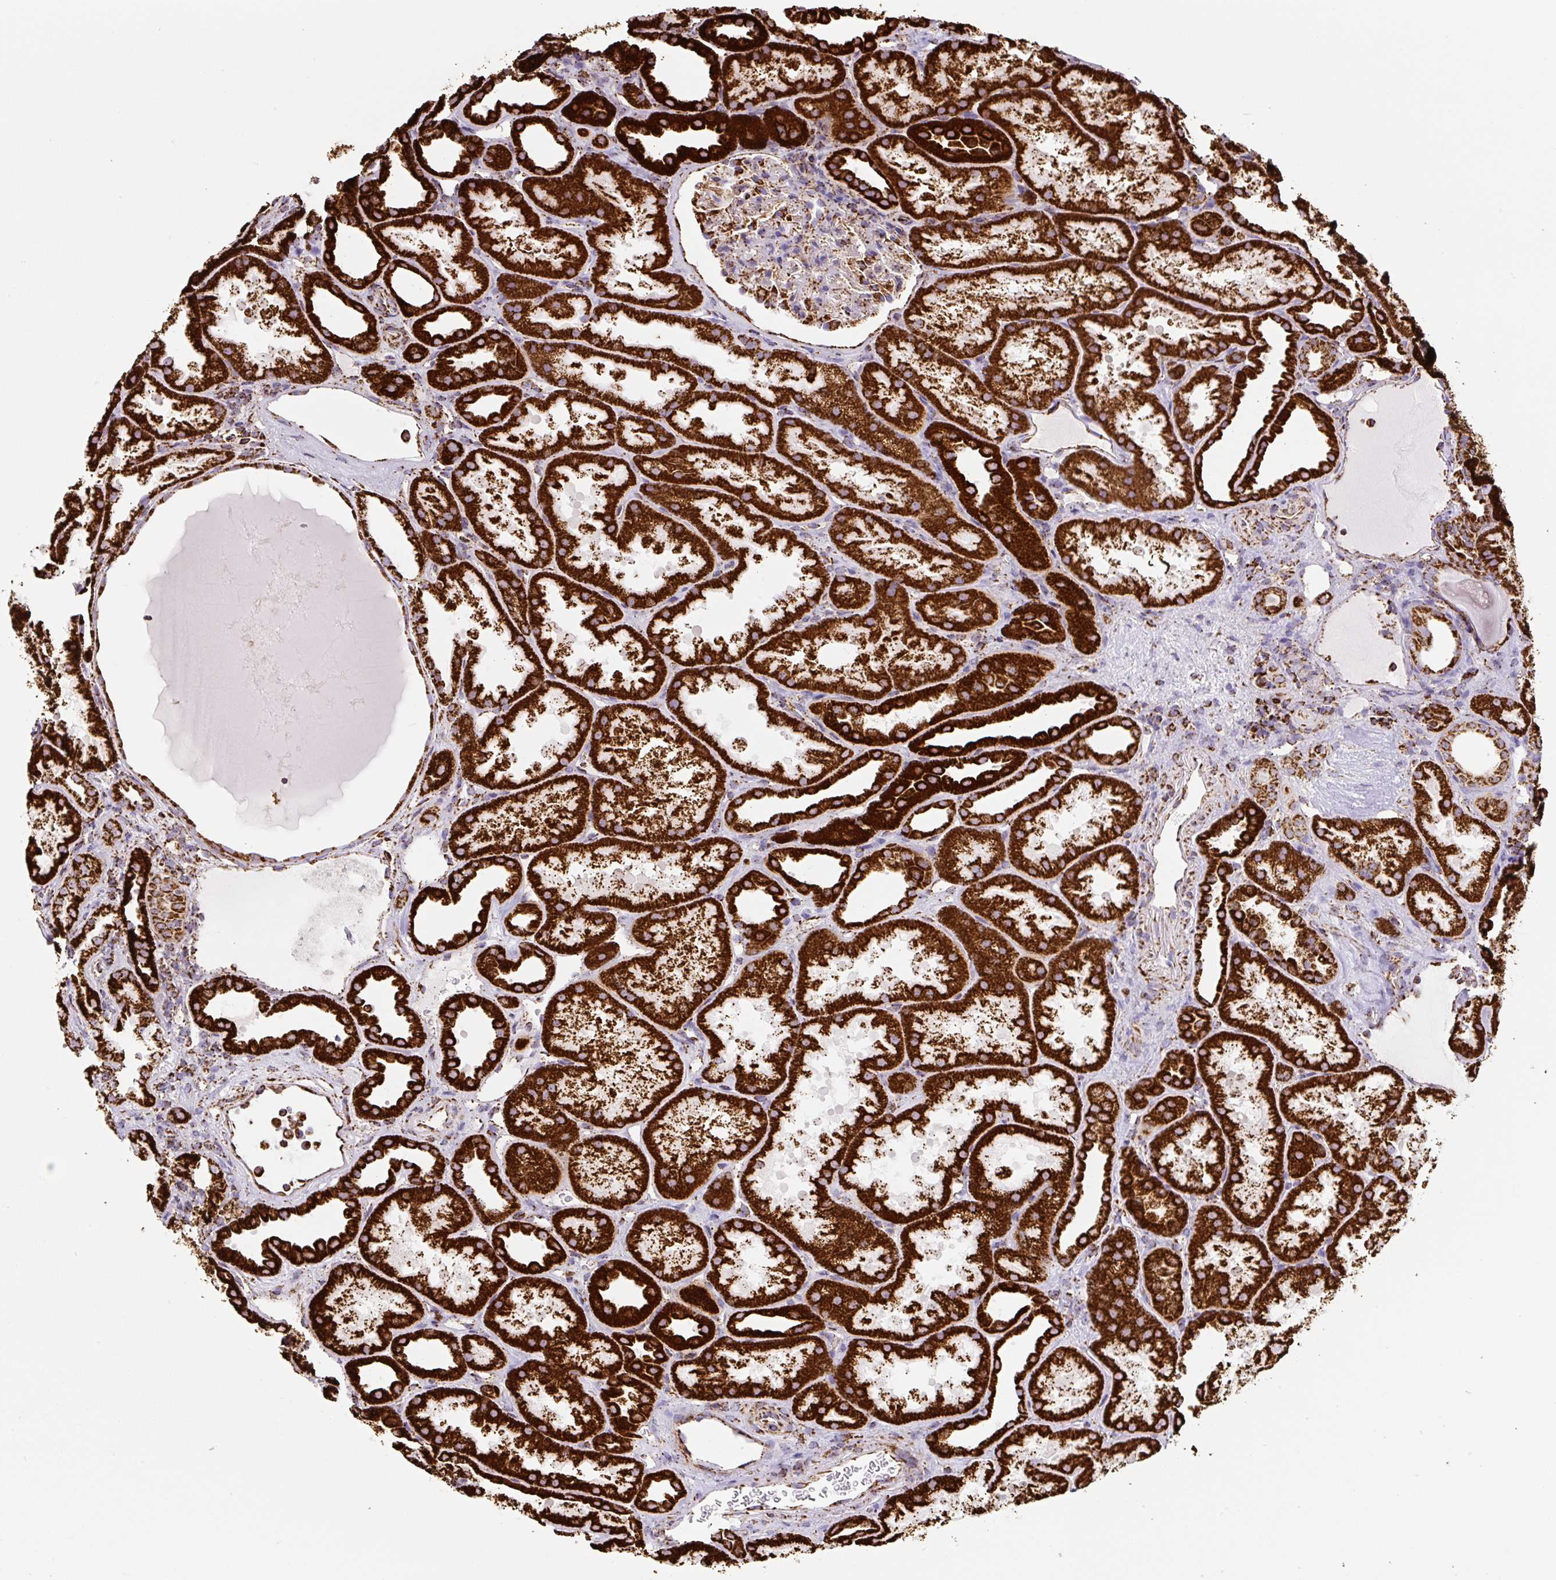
{"staining": {"intensity": "moderate", "quantity": ">75%", "location": "cytoplasmic/membranous"}, "tissue": "kidney", "cell_type": "Cells in glomeruli", "image_type": "normal", "snomed": [{"axis": "morphology", "description": "Normal tissue, NOS"}, {"axis": "topography", "description": "Kidney"}], "caption": "DAB immunohistochemical staining of normal kidney exhibits moderate cytoplasmic/membranous protein staining in approximately >75% of cells in glomeruli.", "gene": "ATP5F1A", "patient": {"sex": "male", "age": 61}}